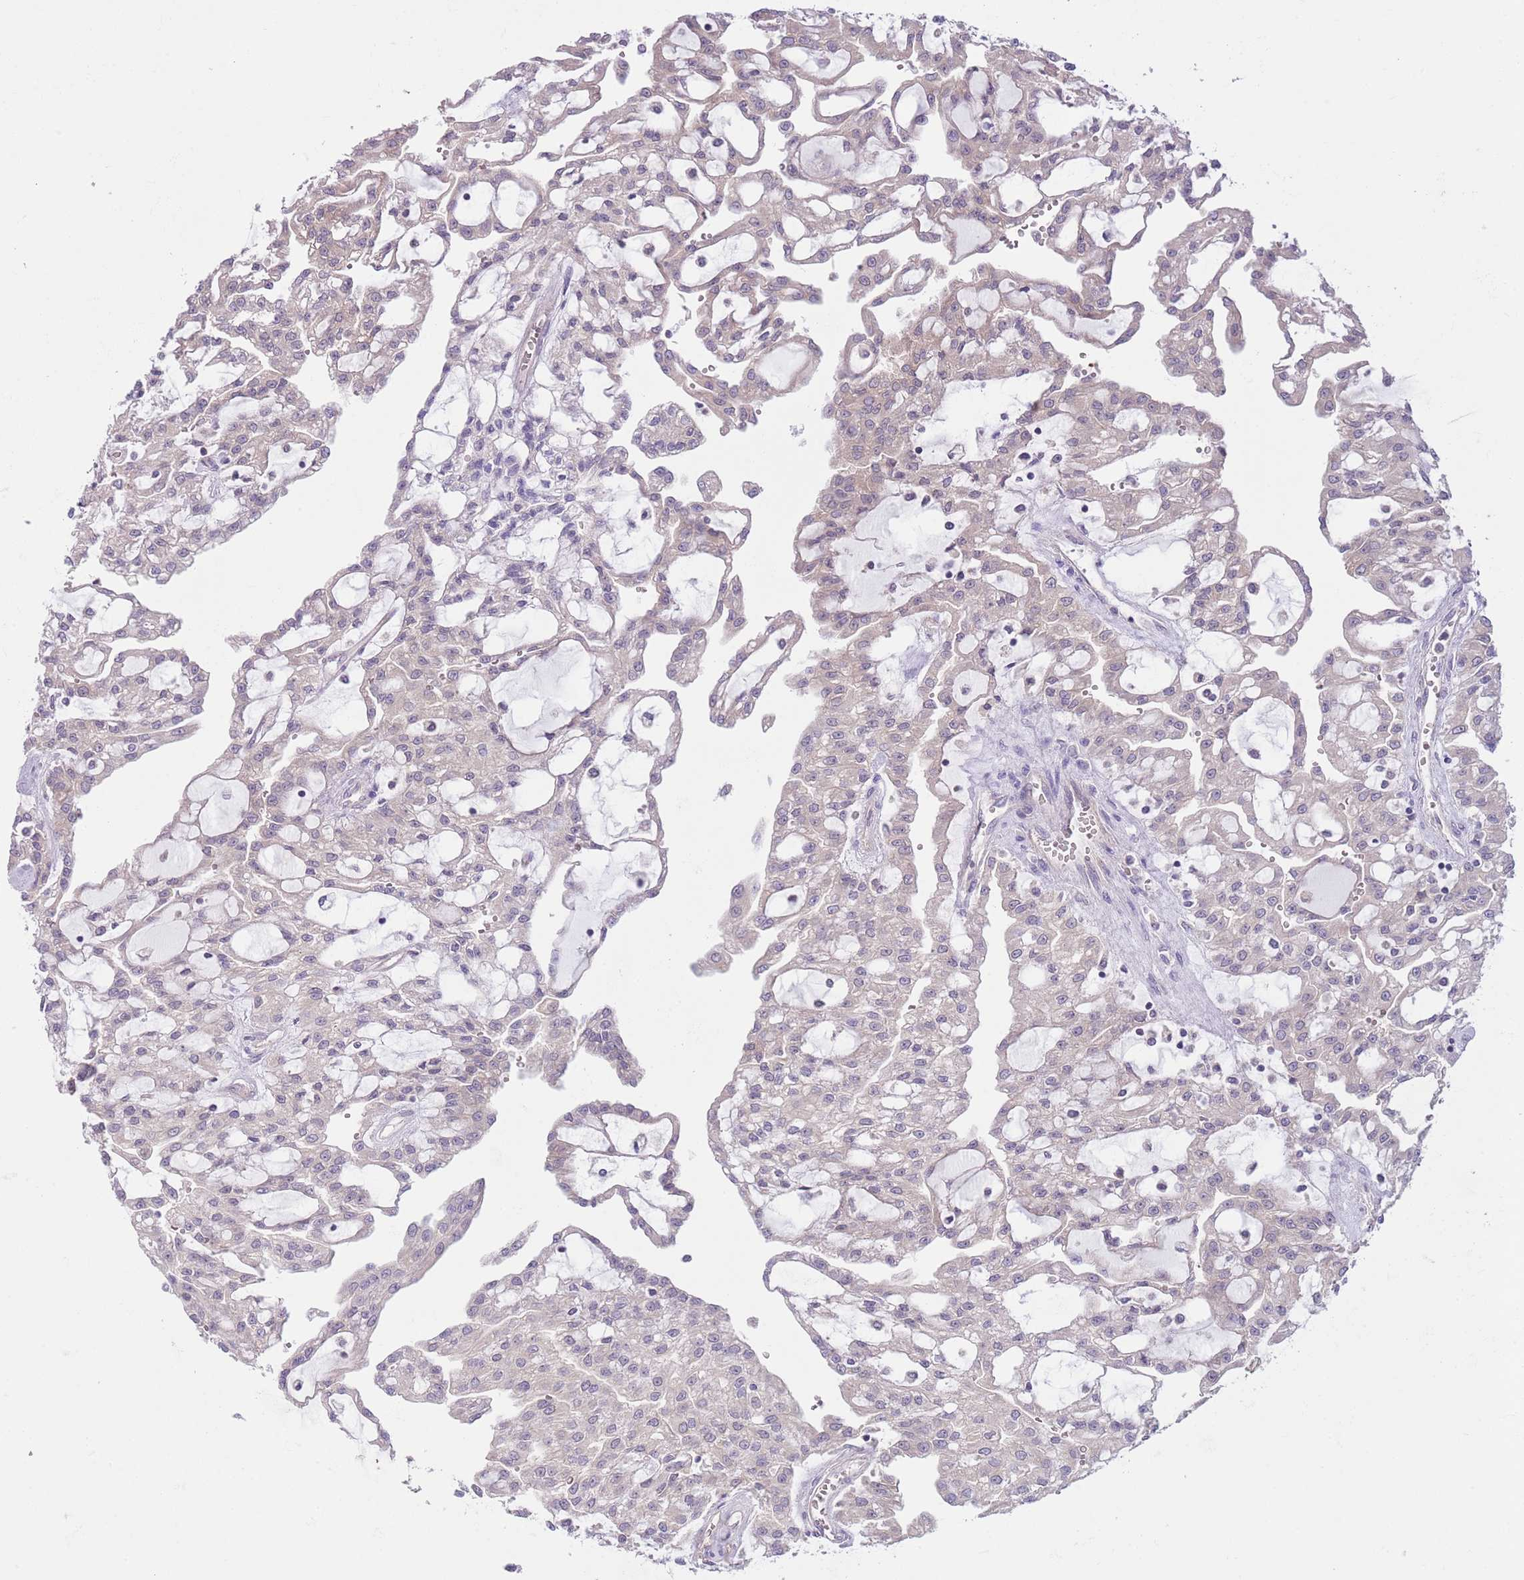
{"staining": {"intensity": "negative", "quantity": "none", "location": "none"}, "tissue": "renal cancer", "cell_type": "Tumor cells", "image_type": "cancer", "snomed": [{"axis": "morphology", "description": "Adenocarcinoma, NOS"}, {"axis": "topography", "description": "Kidney"}], "caption": "Immunohistochemistry (IHC) histopathology image of neoplastic tissue: human renal cancer (adenocarcinoma) stained with DAB shows no significant protein positivity in tumor cells. (IHC, brightfield microscopy, high magnification).", "gene": "COPE", "patient": {"sex": "male", "age": 63}}